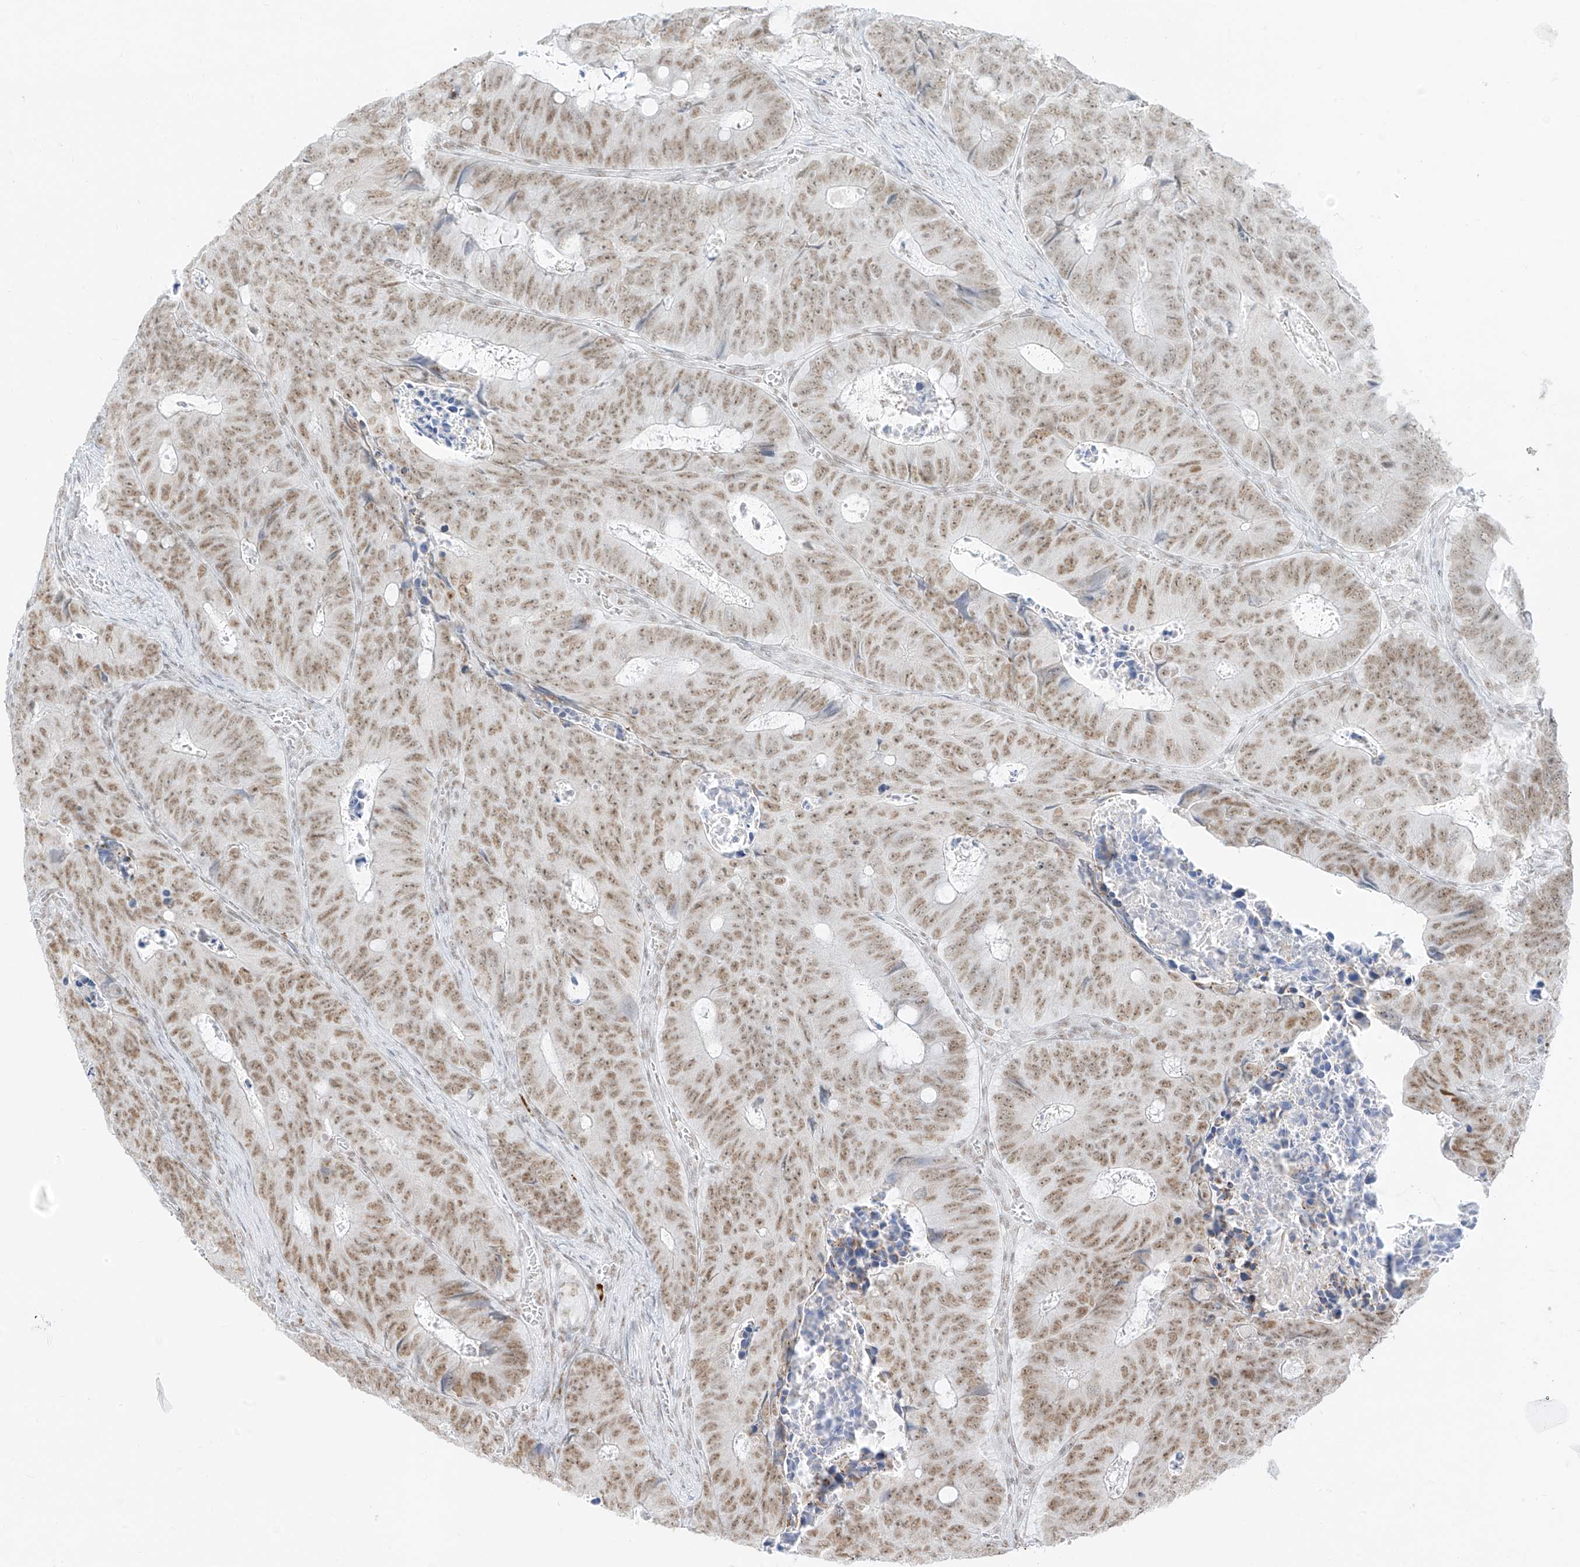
{"staining": {"intensity": "moderate", "quantity": ">75%", "location": "nuclear"}, "tissue": "colorectal cancer", "cell_type": "Tumor cells", "image_type": "cancer", "snomed": [{"axis": "morphology", "description": "Adenocarcinoma, NOS"}, {"axis": "topography", "description": "Colon"}], "caption": "Tumor cells exhibit moderate nuclear positivity in about >75% of cells in colorectal cancer.", "gene": "SUPT5H", "patient": {"sex": "male", "age": 87}}